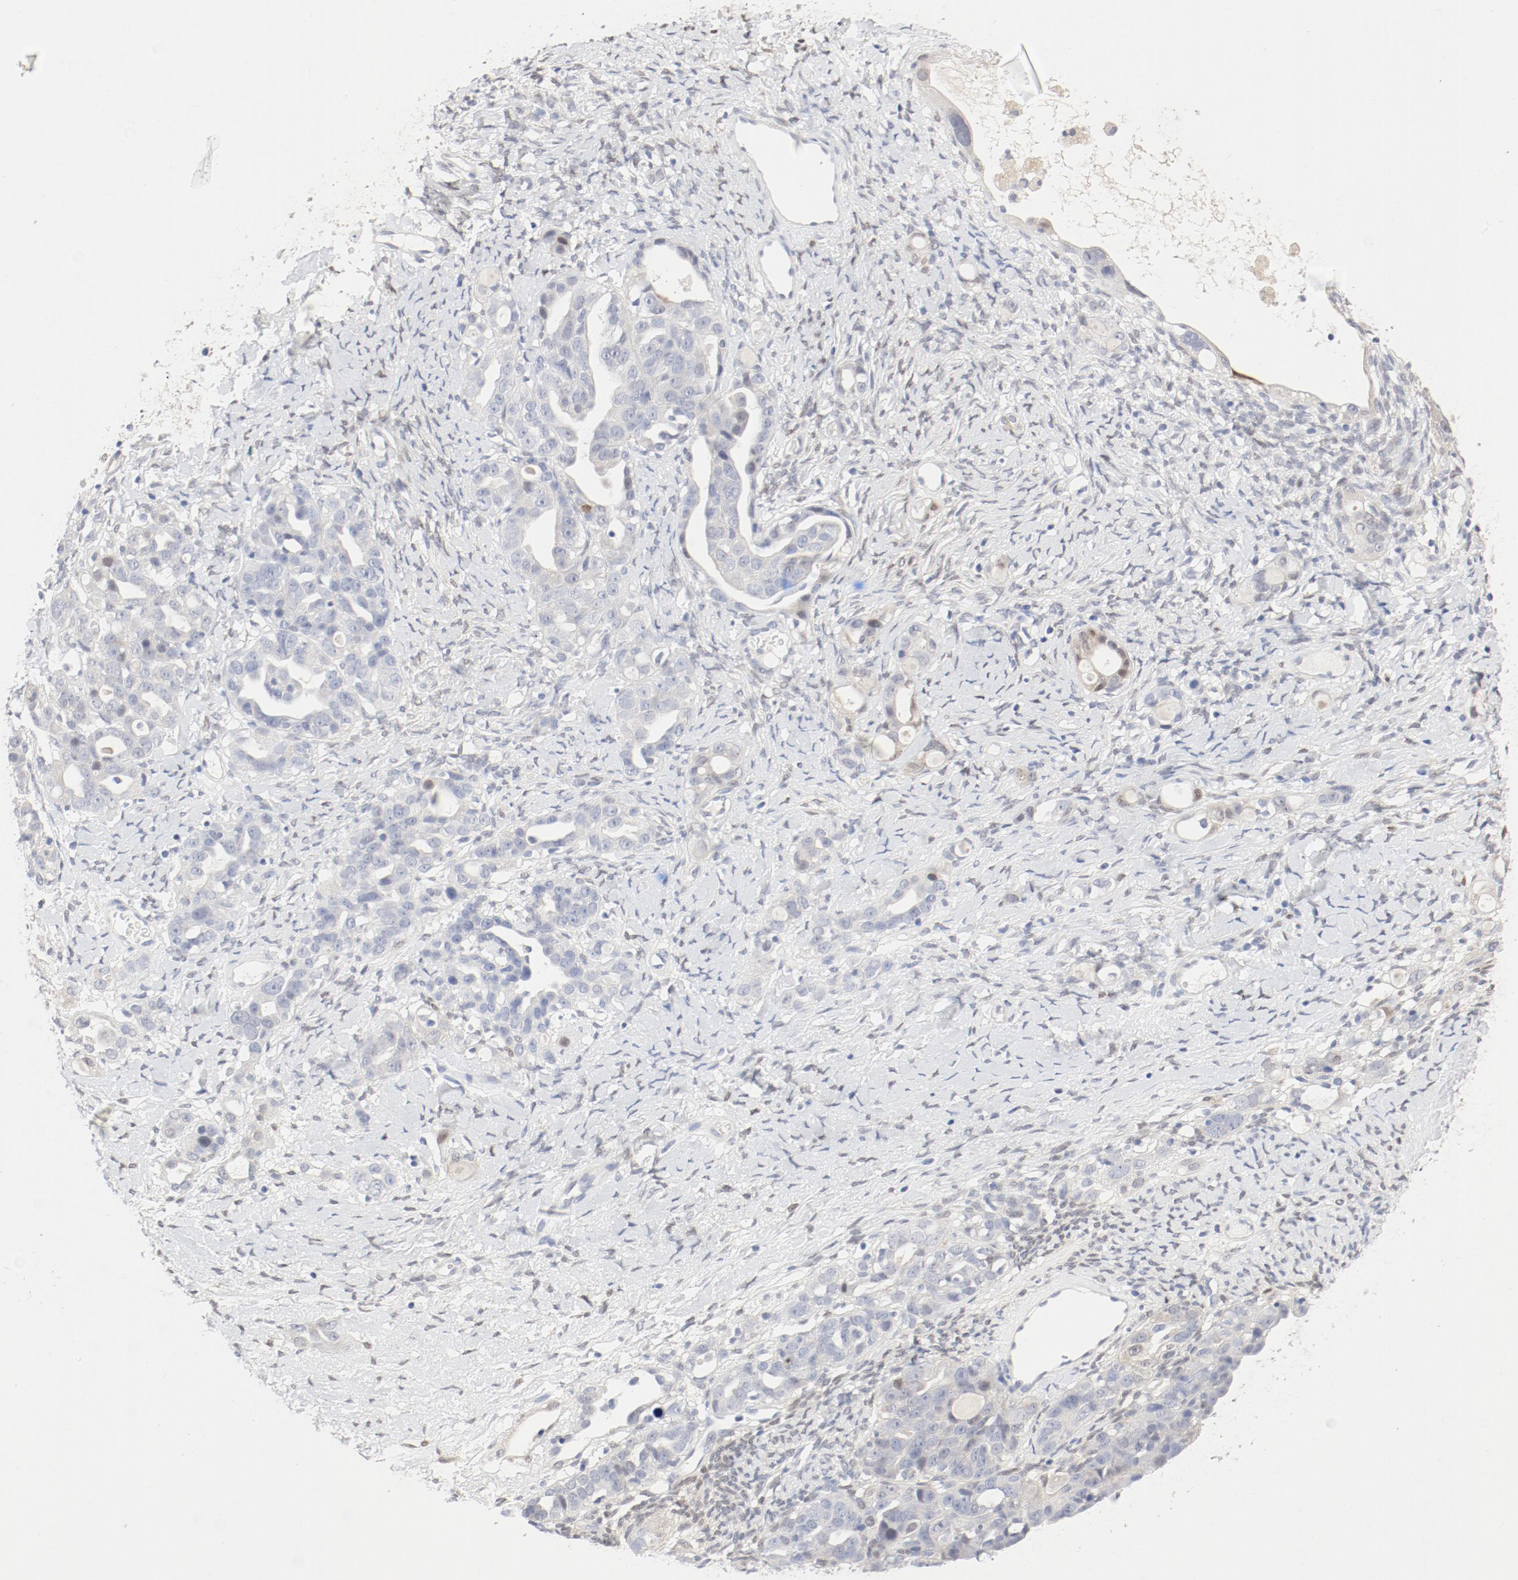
{"staining": {"intensity": "weak", "quantity": "25%-75%", "location": "cytoplasmic/membranous"}, "tissue": "ovarian cancer", "cell_type": "Tumor cells", "image_type": "cancer", "snomed": [{"axis": "morphology", "description": "Cystadenocarcinoma, serous, NOS"}, {"axis": "topography", "description": "Ovary"}], "caption": "Protein analysis of ovarian serous cystadenocarcinoma tissue displays weak cytoplasmic/membranous staining in approximately 25%-75% of tumor cells. (Brightfield microscopy of DAB IHC at high magnification).", "gene": "PGM1", "patient": {"sex": "female", "age": 66}}